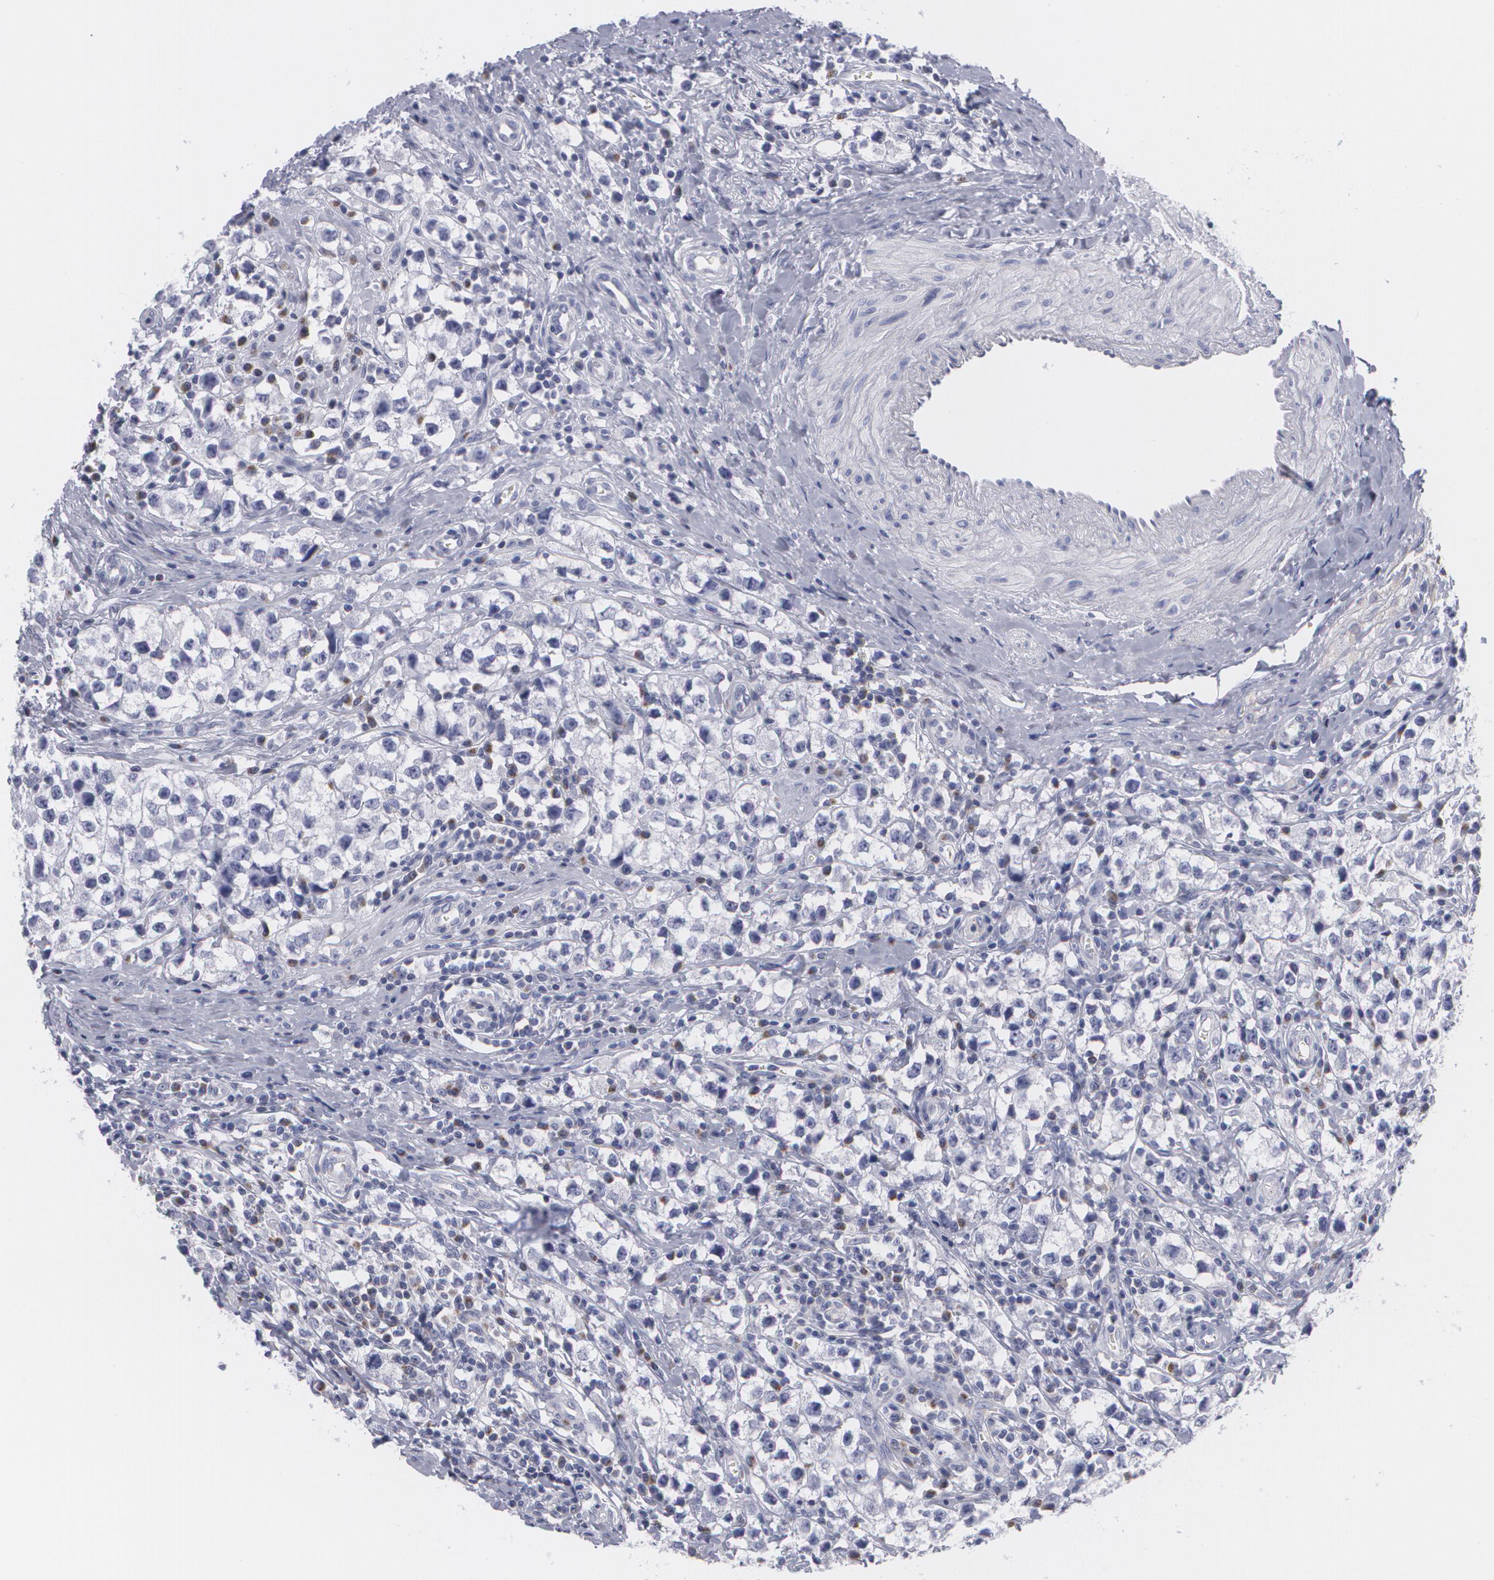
{"staining": {"intensity": "negative", "quantity": "none", "location": "none"}, "tissue": "testis cancer", "cell_type": "Tumor cells", "image_type": "cancer", "snomed": [{"axis": "morphology", "description": "Seminoma, NOS"}, {"axis": "topography", "description": "Testis"}], "caption": "Tumor cells are negative for protein expression in human testis cancer (seminoma).", "gene": "MBNL3", "patient": {"sex": "male", "age": 35}}